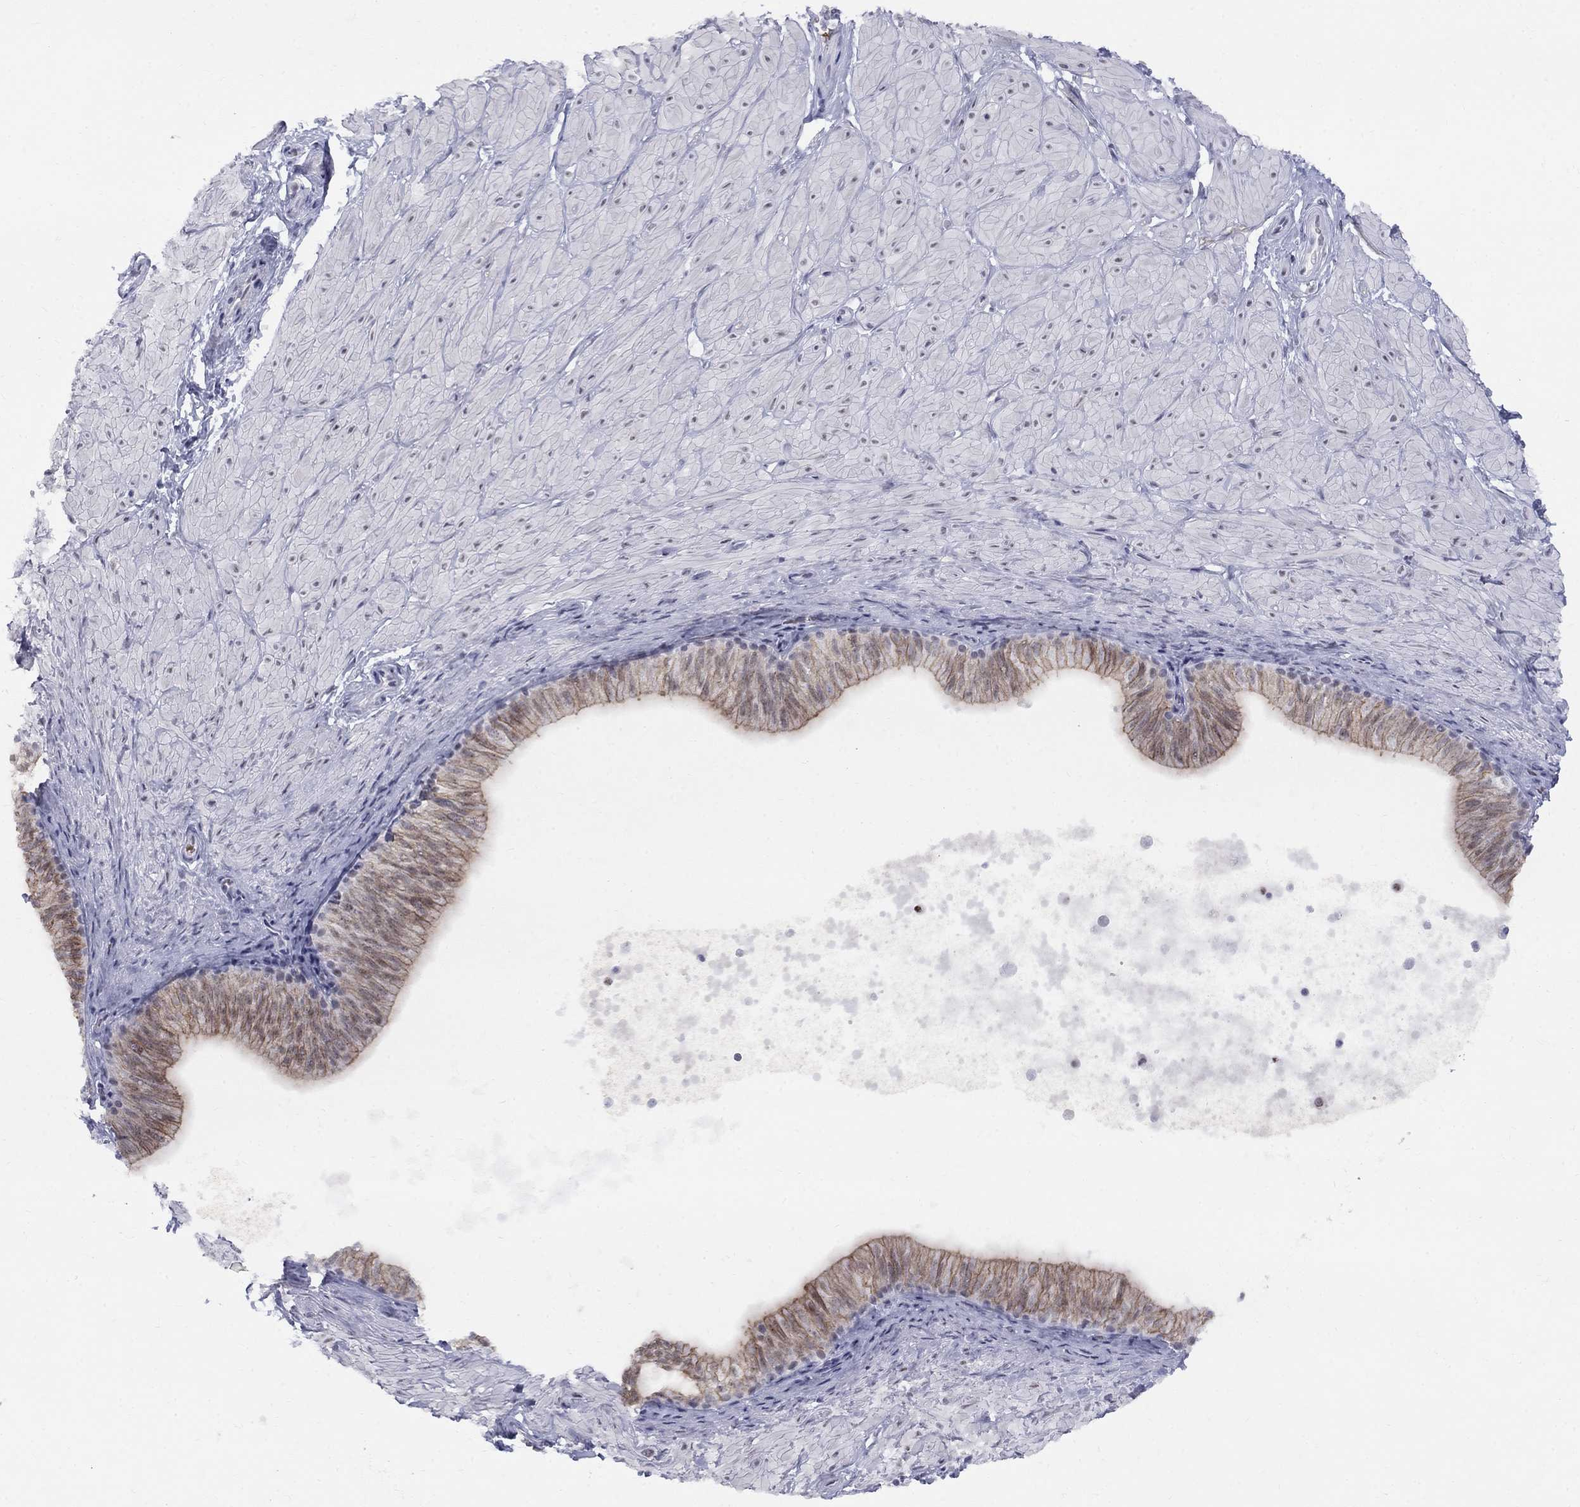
{"staining": {"intensity": "negative", "quantity": "none", "location": "none"}, "tissue": "soft tissue", "cell_type": "Fibroblasts", "image_type": "normal", "snomed": [{"axis": "morphology", "description": "Normal tissue, NOS"}, {"axis": "topography", "description": "Smooth muscle"}, {"axis": "topography", "description": "Peripheral nerve tissue"}], "caption": "Immunohistochemical staining of unremarkable human soft tissue exhibits no significant staining in fibroblasts. The staining was performed using DAB (3,3'-diaminobenzidine) to visualize the protein expression in brown, while the nuclei were stained in blue with hematoxylin (Magnification: 20x).", "gene": "DMTN", "patient": {"sex": "male", "age": 22}}